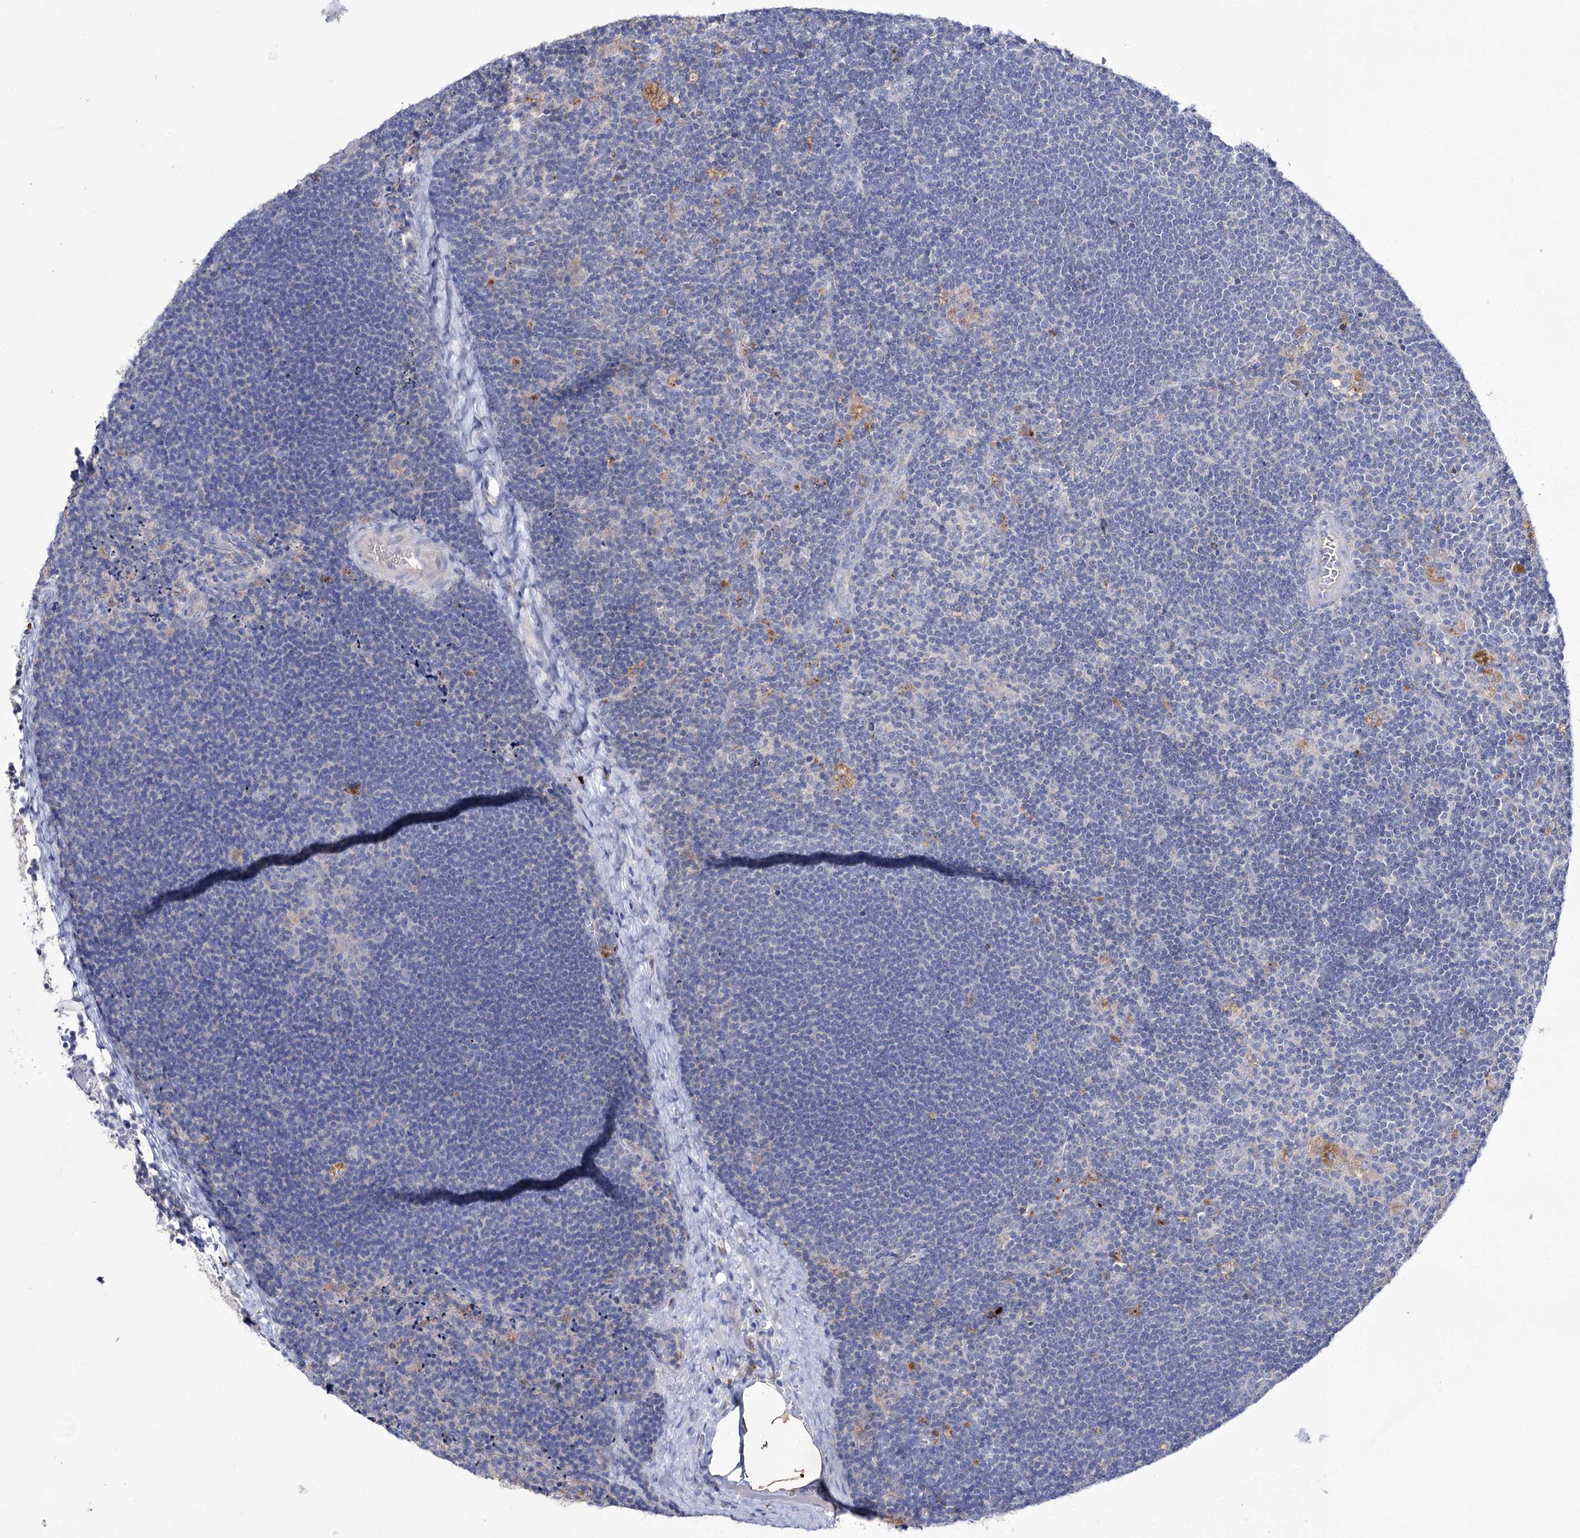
{"staining": {"intensity": "negative", "quantity": "none", "location": "none"}, "tissue": "lymph node", "cell_type": "Germinal center cells", "image_type": "normal", "snomed": [{"axis": "morphology", "description": "Normal tissue, NOS"}, {"axis": "topography", "description": "Lymph node"}], "caption": "The immunohistochemistry image has no significant expression in germinal center cells of lymph node.", "gene": "NAGLU", "patient": {"sex": "male", "age": 24}}